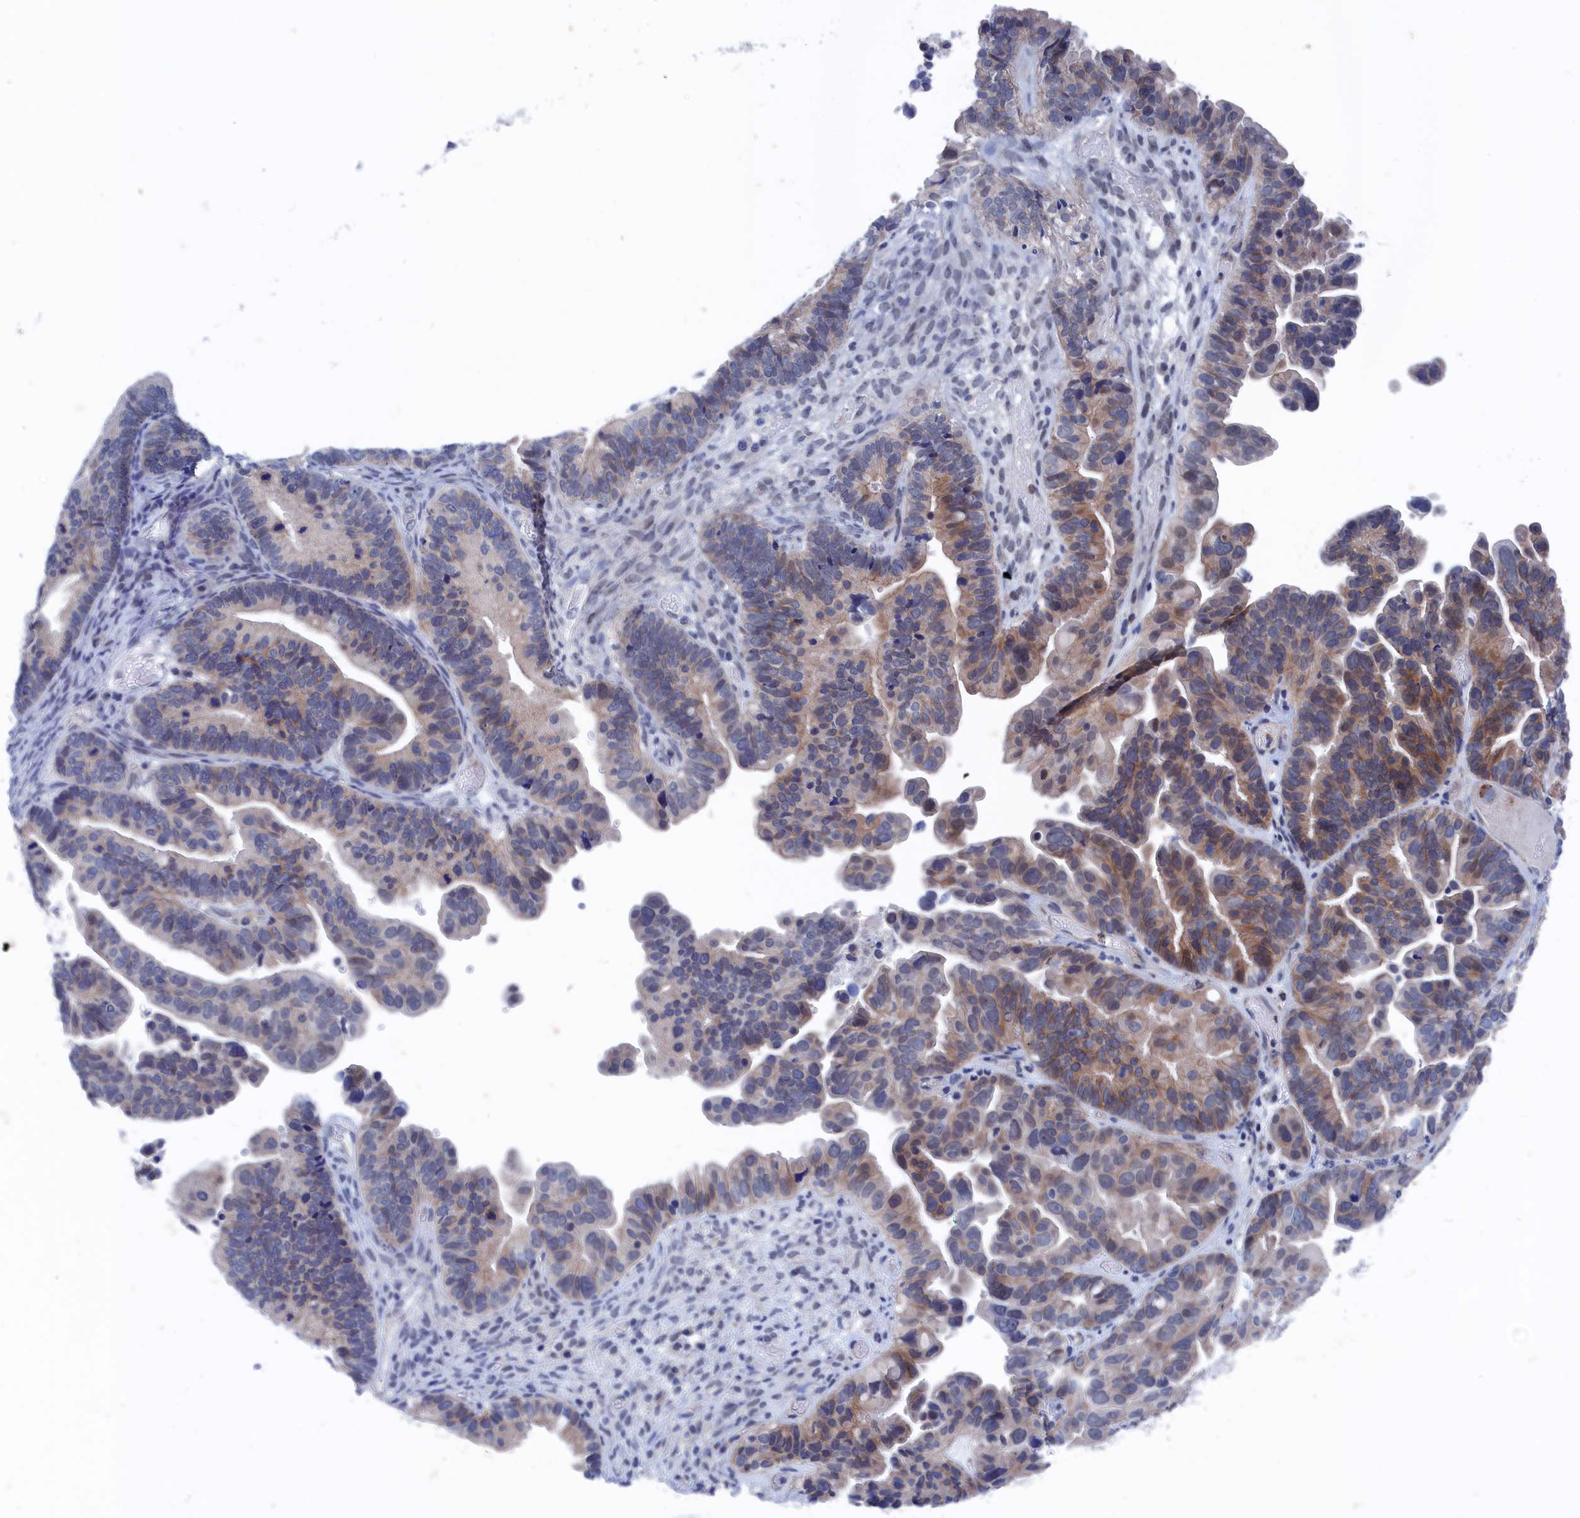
{"staining": {"intensity": "moderate", "quantity": "<25%", "location": "cytoplasmic/membranous"}, "tissue": "ovarian cancer", "cell_type": "Tumor cells", "image_type": "cancer", "snomed": [{"axis": "morphology", "description": "Cystadenocarcinoma, serous, NOS"}, {"axis": "topography", "description": "Ovary"}], "caption": "Ovarian serous cystadenocarcinoma stained for a protein reveals moderate cytoplasmic/membranous positivity in tumor cells. (DAB IHC, brown staining for protein, blue staining for nuclei).", "gene": "MARCHF3", "patient": {"sex": "female", "age": 56}}